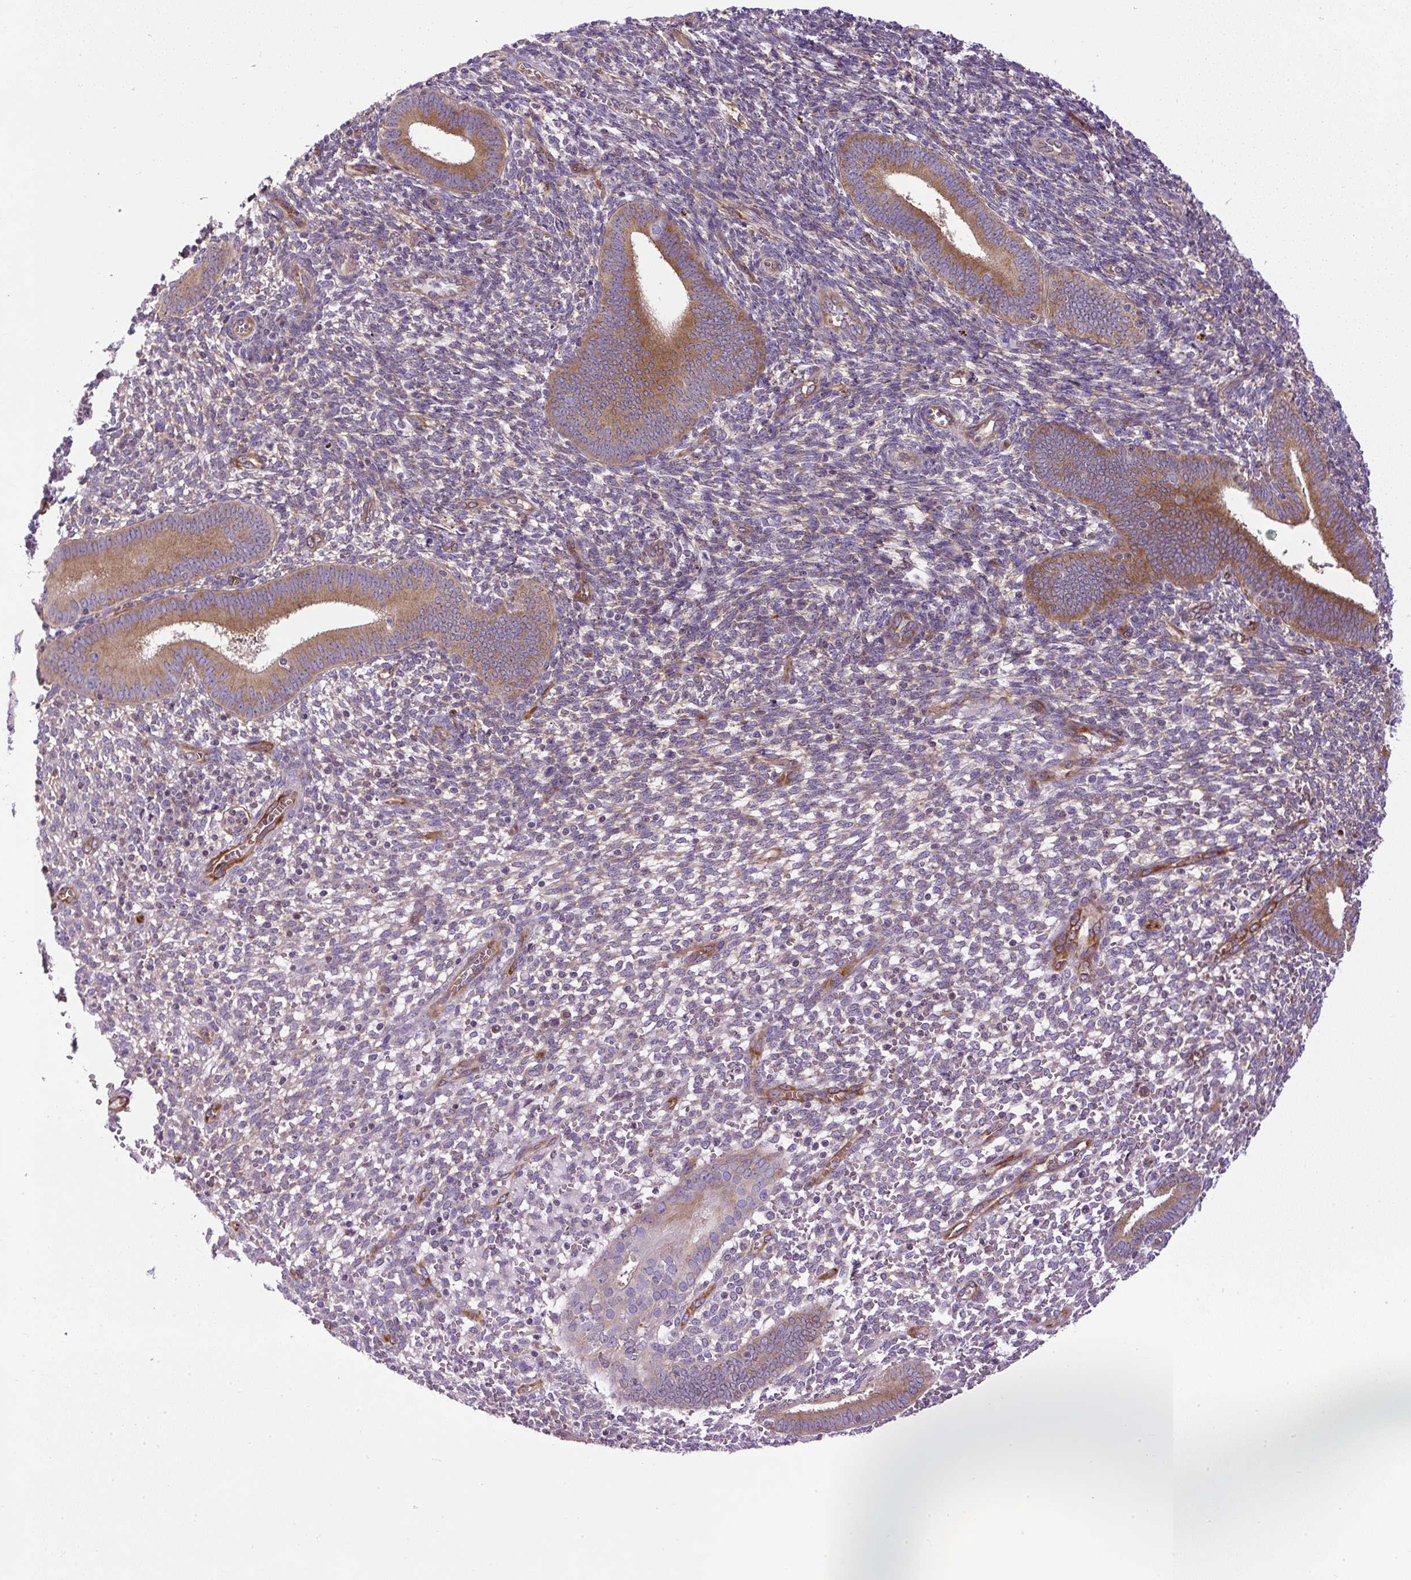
{"staining": {"intensity": "moderate", "quantity": "<25%", "location": "cytoplasmic/membranous"}, "tissue": "endometrium", "cell_type": "Cells in endometrial stroma", "image_type": "normal", "snomed": [{"axis": "morphology", "description": "Normal tissue, NOS"}, {"axis": "topography", "description": "Endometrium"}], "caption": "Endometrium stained for a protein displays moderate cytoplasmic/membranous positivity in cells in endometrial stroma. (IHC, brightfield microscopy, high magnification).", "gene": "MAP1S", "patient": {"sex": "female", "age": 41}}